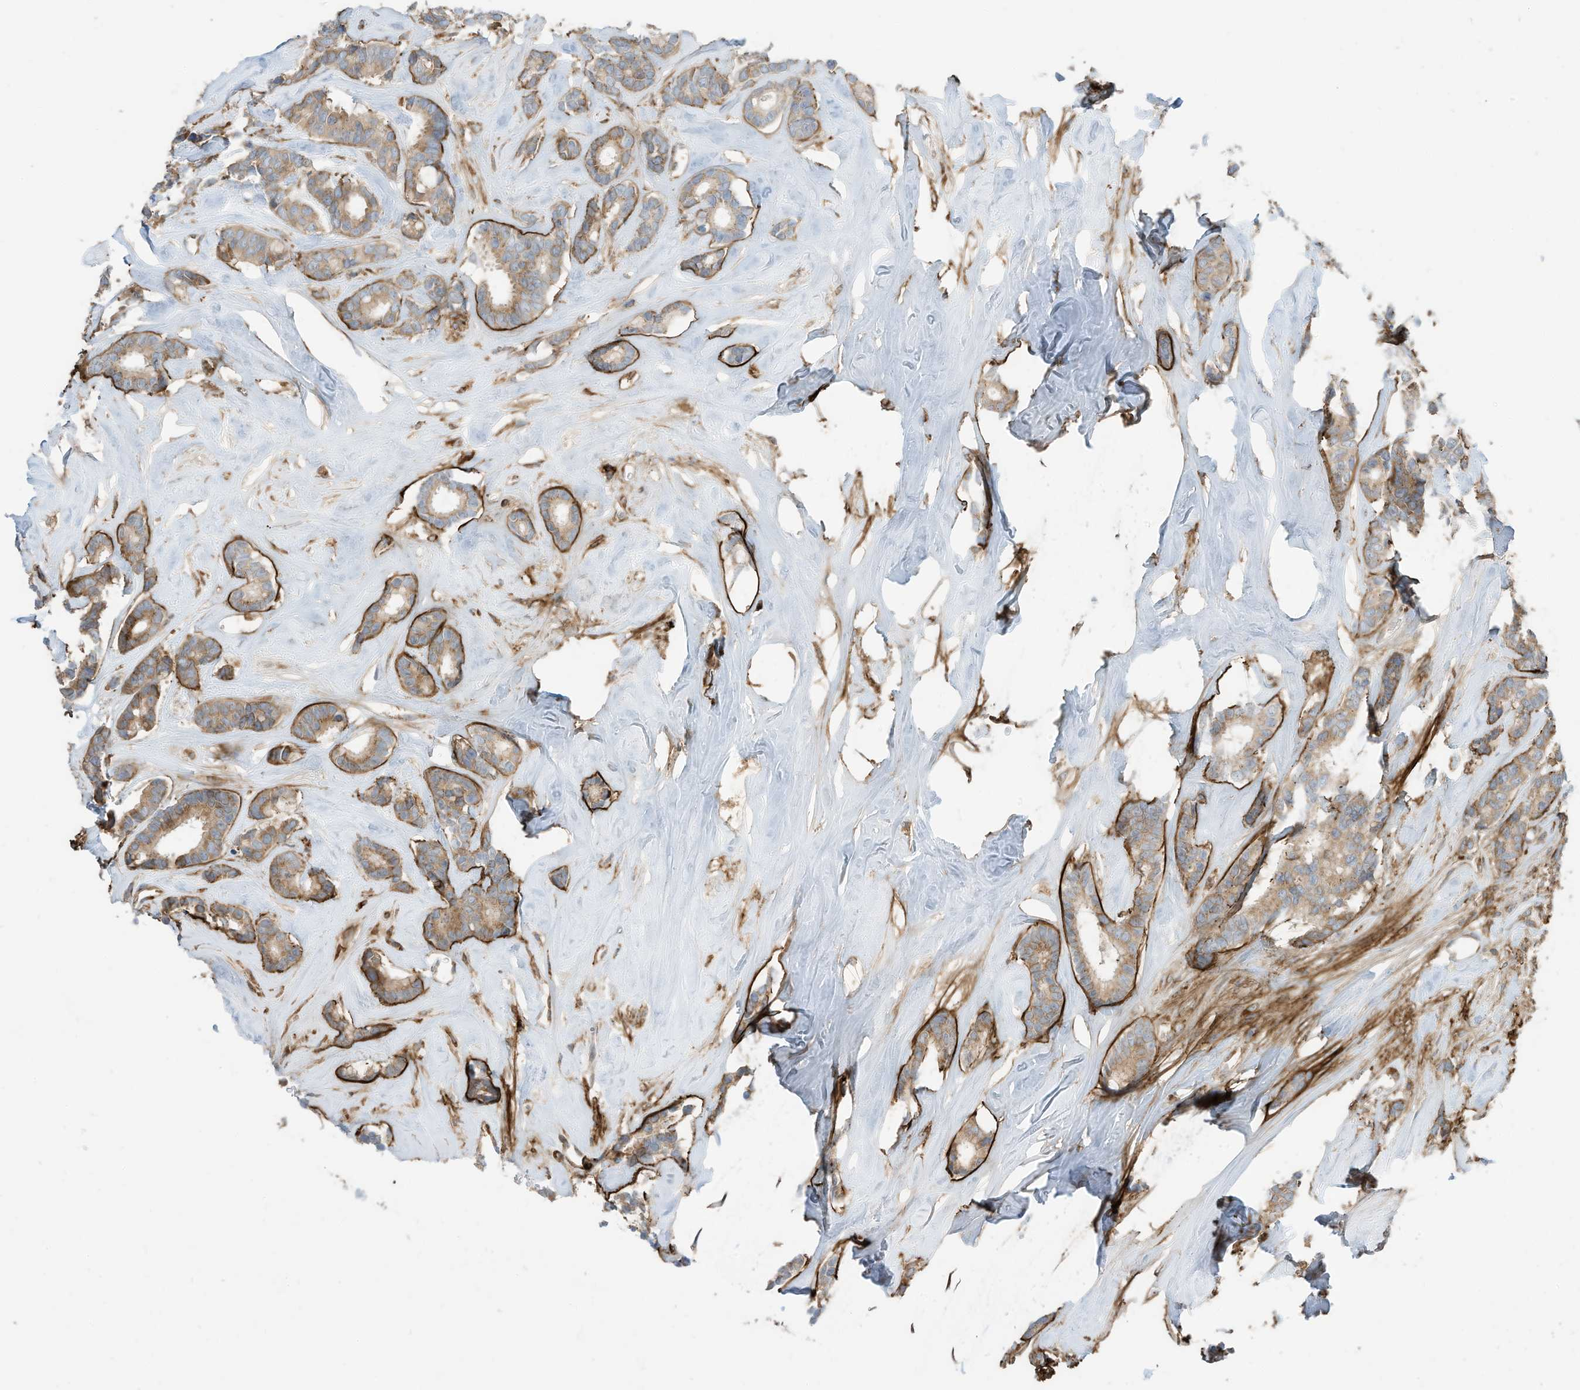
{"staining": {"intensity": "weak", "quantity": ">75%", "location": "cytoplasmic/membranous"}, "tissue": "breast cancer", "cell_type": "Tumor cells", "image_type": "cancer", "snomed": [{"axis": "morphology", "description": "Duct carcinoma"}, {"axis": "topography", "description": "Breast"}], "caption": "This photomicrograph demonstrates immunohistochemistry staining of invasive ductal carcinoma (breast), with low weak cytoplasmic/membranous staining in about >75% of tumor cells.", "gene": "TRNAU1AP", "patient": {"sex": "female", "age": 40}}